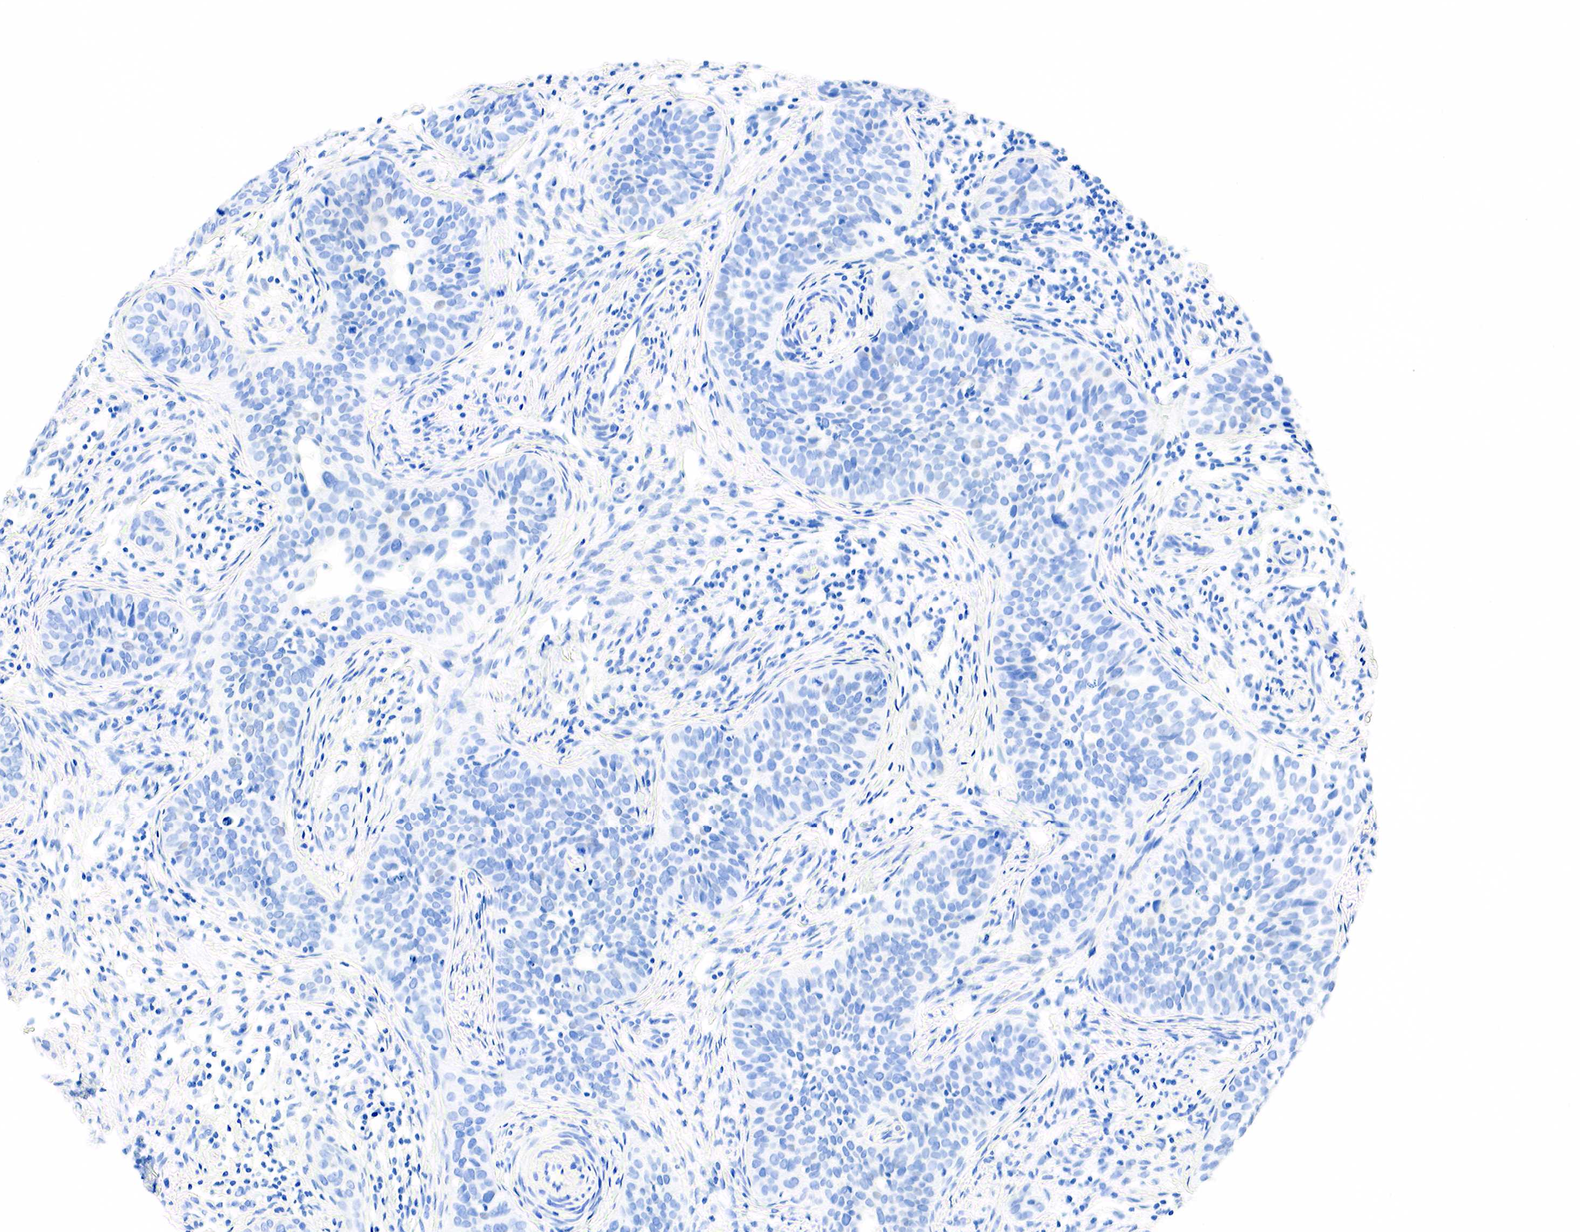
{"staining": {"intensity": "negative", "quantity": "none", "location": "none"}, "tissue": "cervical cancer", "cell_type": "Tumor cells", "image_type": "cancer", "snomed": [{"axis": "morphology", "description": "Squamous cell carcinoma, NOS"}, {"axis": "topography", "description": "Cervix"}], "caption": "This is an immunohistochemistry (IHC) photomicrograph of cervical cancer (squamous cell carcinoma). There is no staining in tumor cells.", "gene": "PTH", "patient": {"sex": "female", "age": 31}}